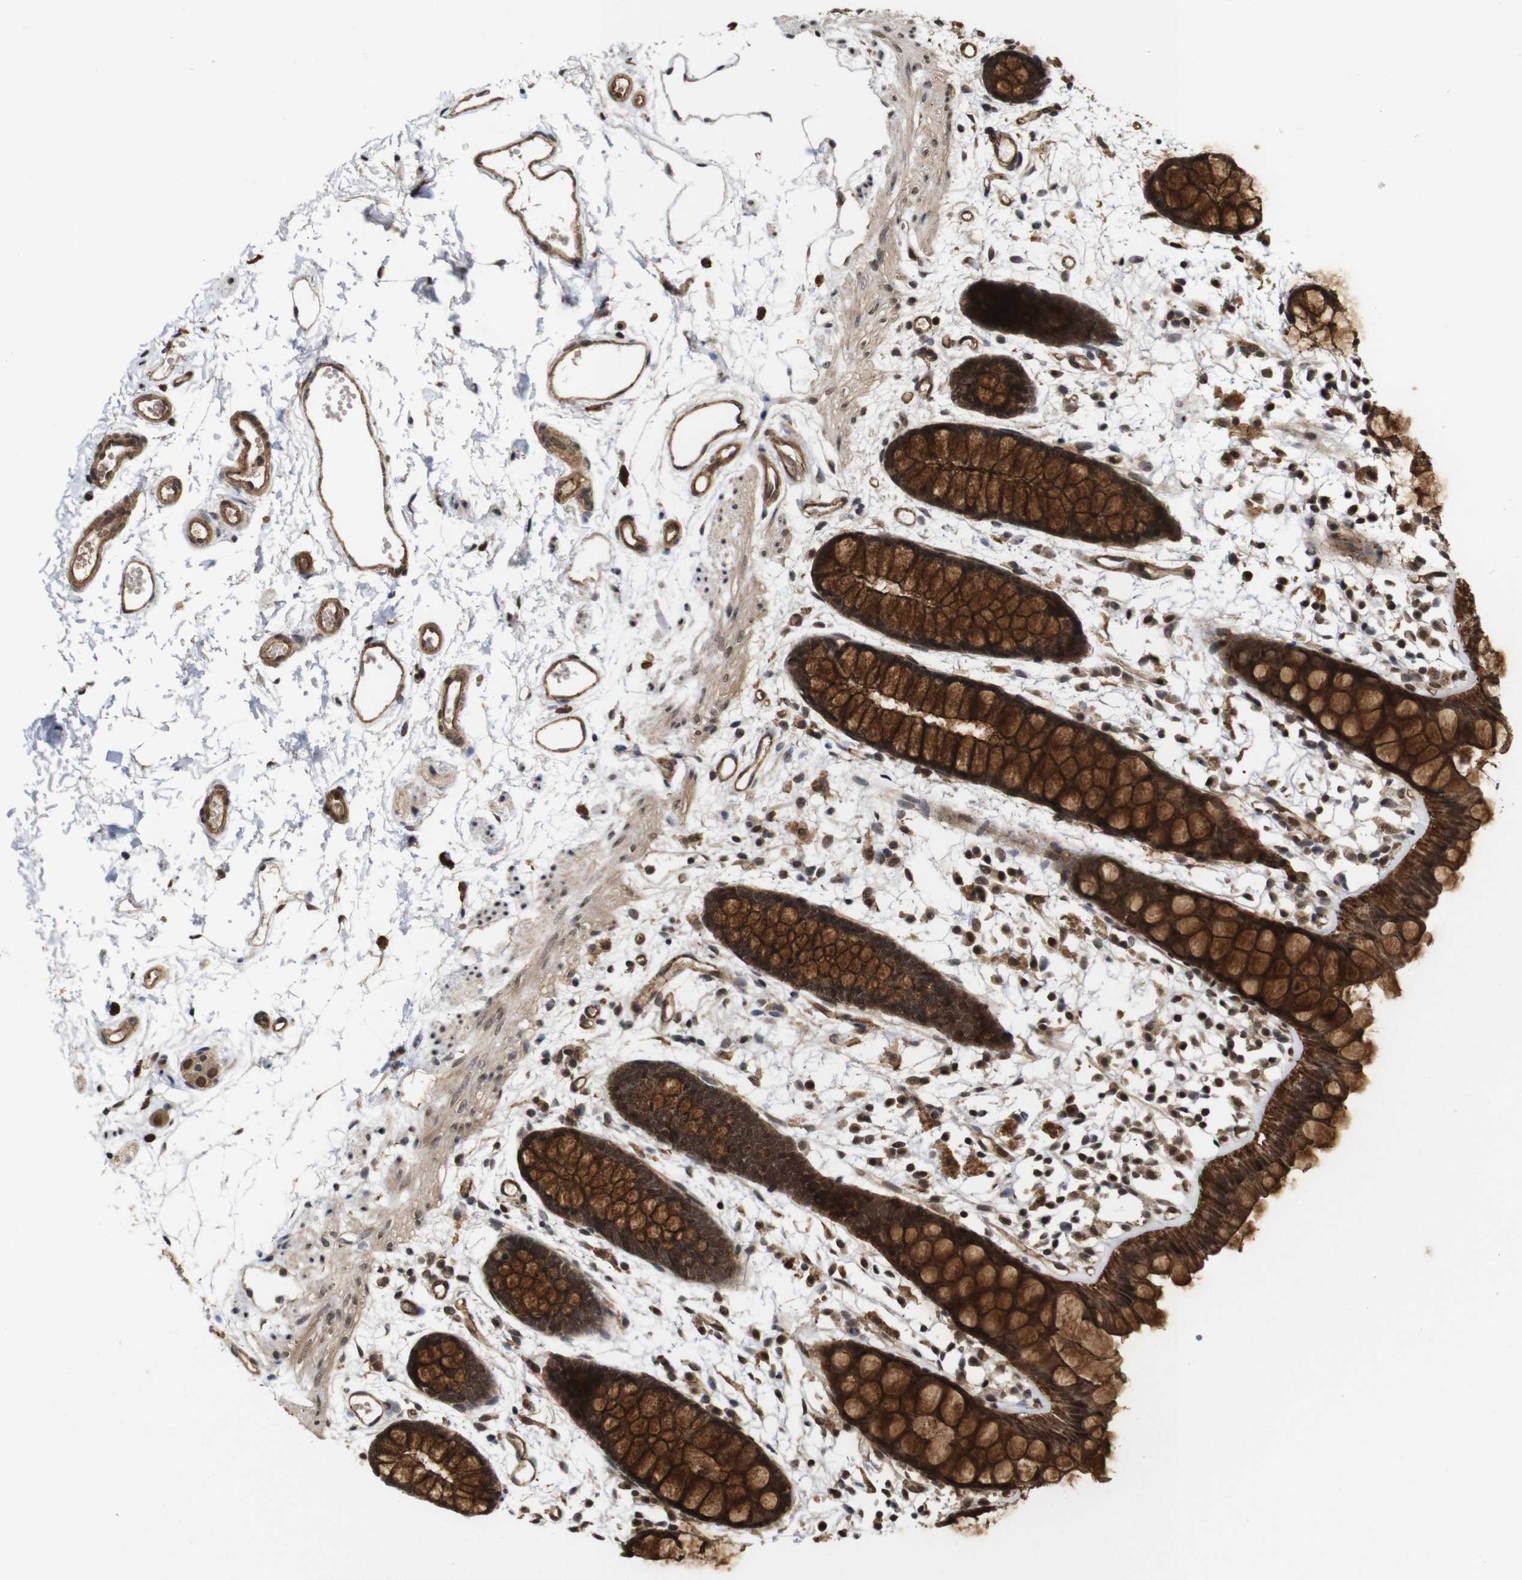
{"staining": {"intensity": "strong", "quantity": ">75%", "location": "cytoplasmic/membranous"}, "tissue": "rectum", "cell_type": "Glandular cells", "image_type": "normal", "snomed": [{"axis": "morphology", "description": "Normal tissue, NOS"}, {"axis": "topography", "description": "Rectum"}], "caption": "An image of human rectum stained for a protein exhibits strong cytoplasmic/membranous brown staining in glandular cells. (DAB (3,3'-diaminobenzidine) IHC, brown staining for protein, blue staining for nuclei).", "gene": "NANOS1", "patient": {"sex": "female", "age": 66}}